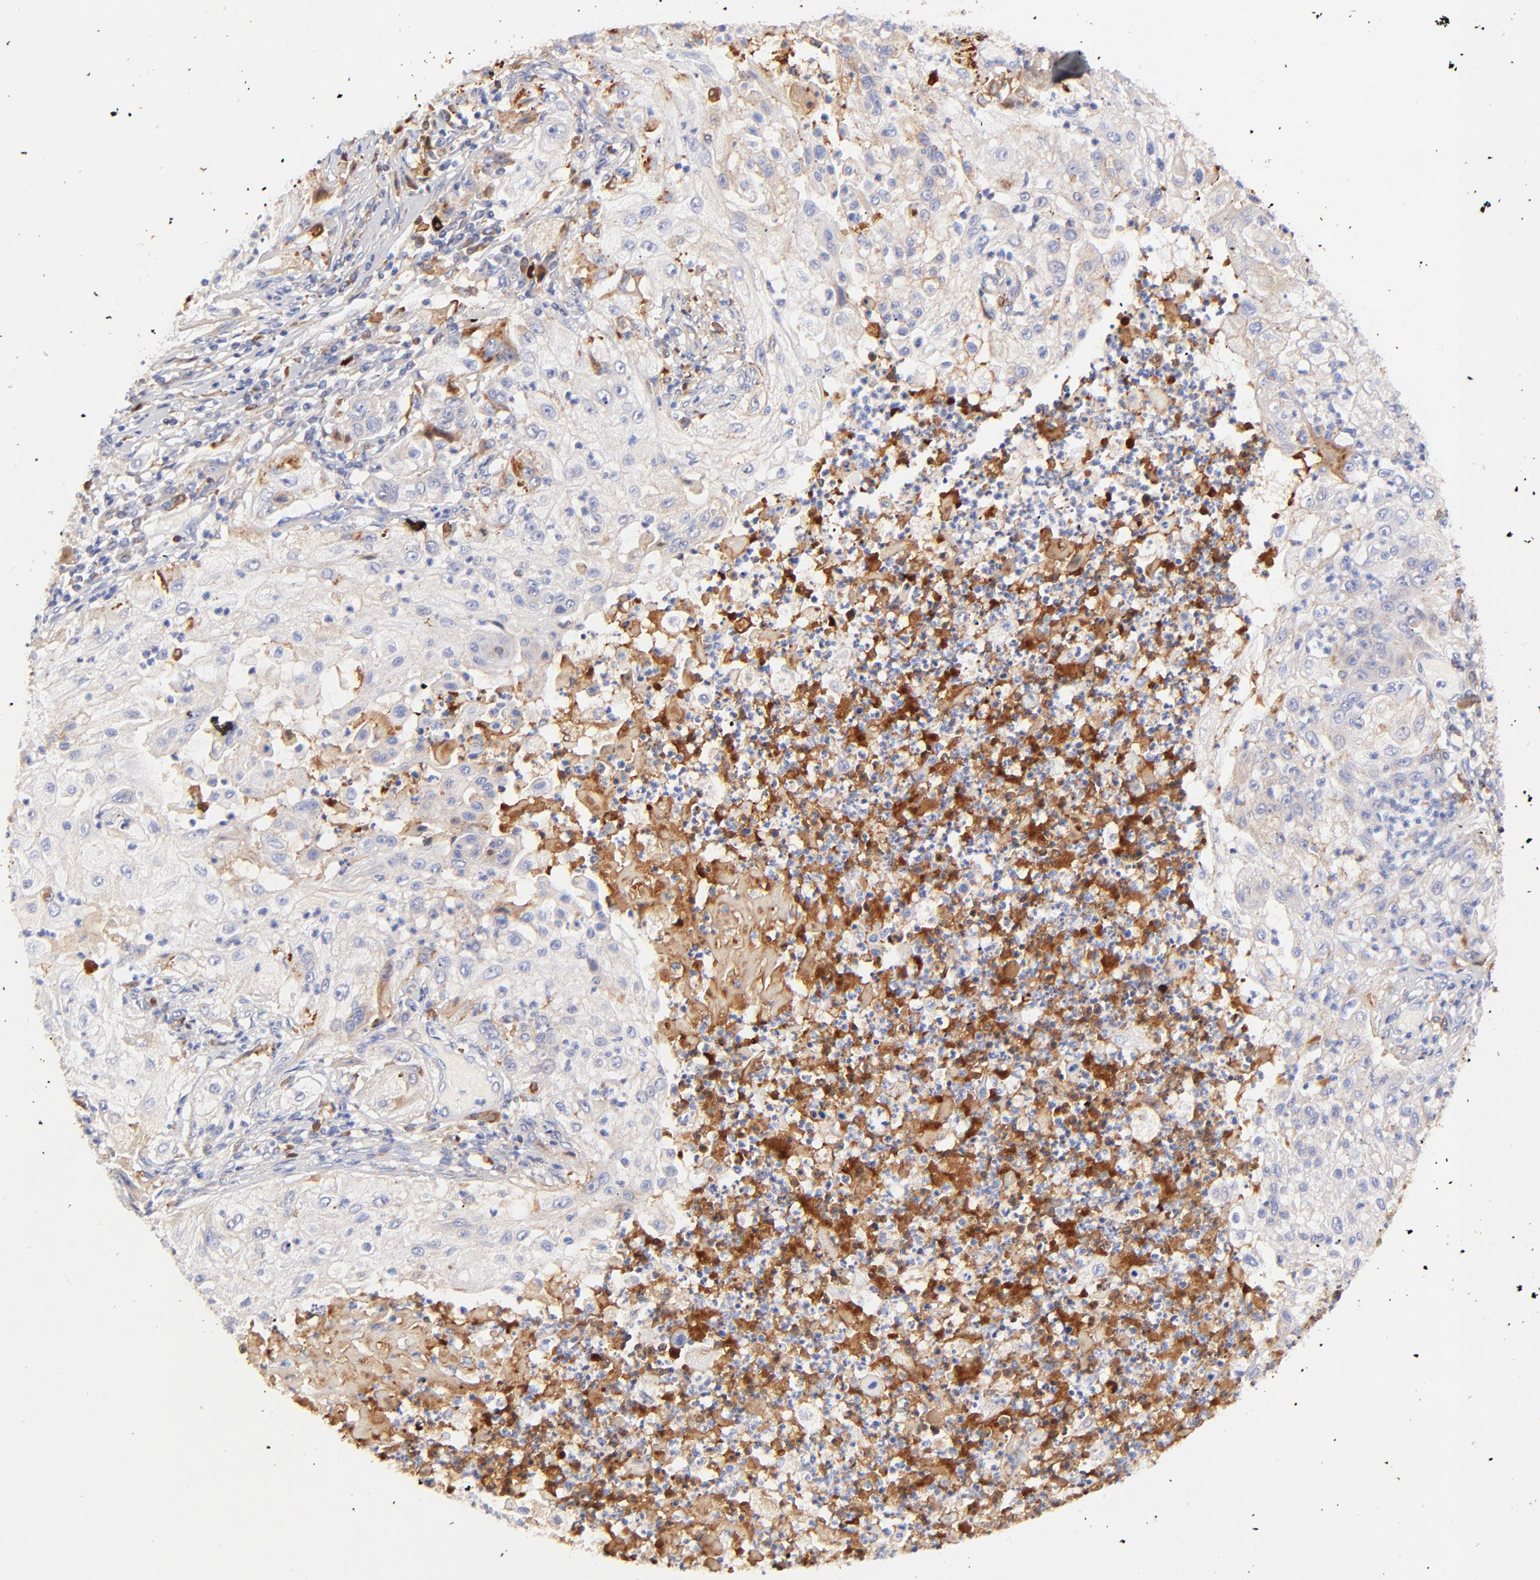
{"staining": {"intensity": "weak", "quantity": "<25%", "location": "cytoplasmic/membranous"}, "tissue": "lung cancer", "cell_type": "Tumor cells", "image_type": "cancer", "snomed": [{"axis": "morphology", "description": "Inflammation, NOS"}, {"axis": "morphology", "description": "Squamous cell carcinoma, NOS"}, {"axis": "topography", "description": "Lymph node"}, {"axis": "topography", "description": "Soft tissue"}, {"axis": "topography", "description": "Lung"}], "caption": "A histopathology image of human lung squamous cell carcinoma is negative for staining in tumor cells.", "gene": "IGLV7-43", "patient": {"sex": "male", "age": 66}}